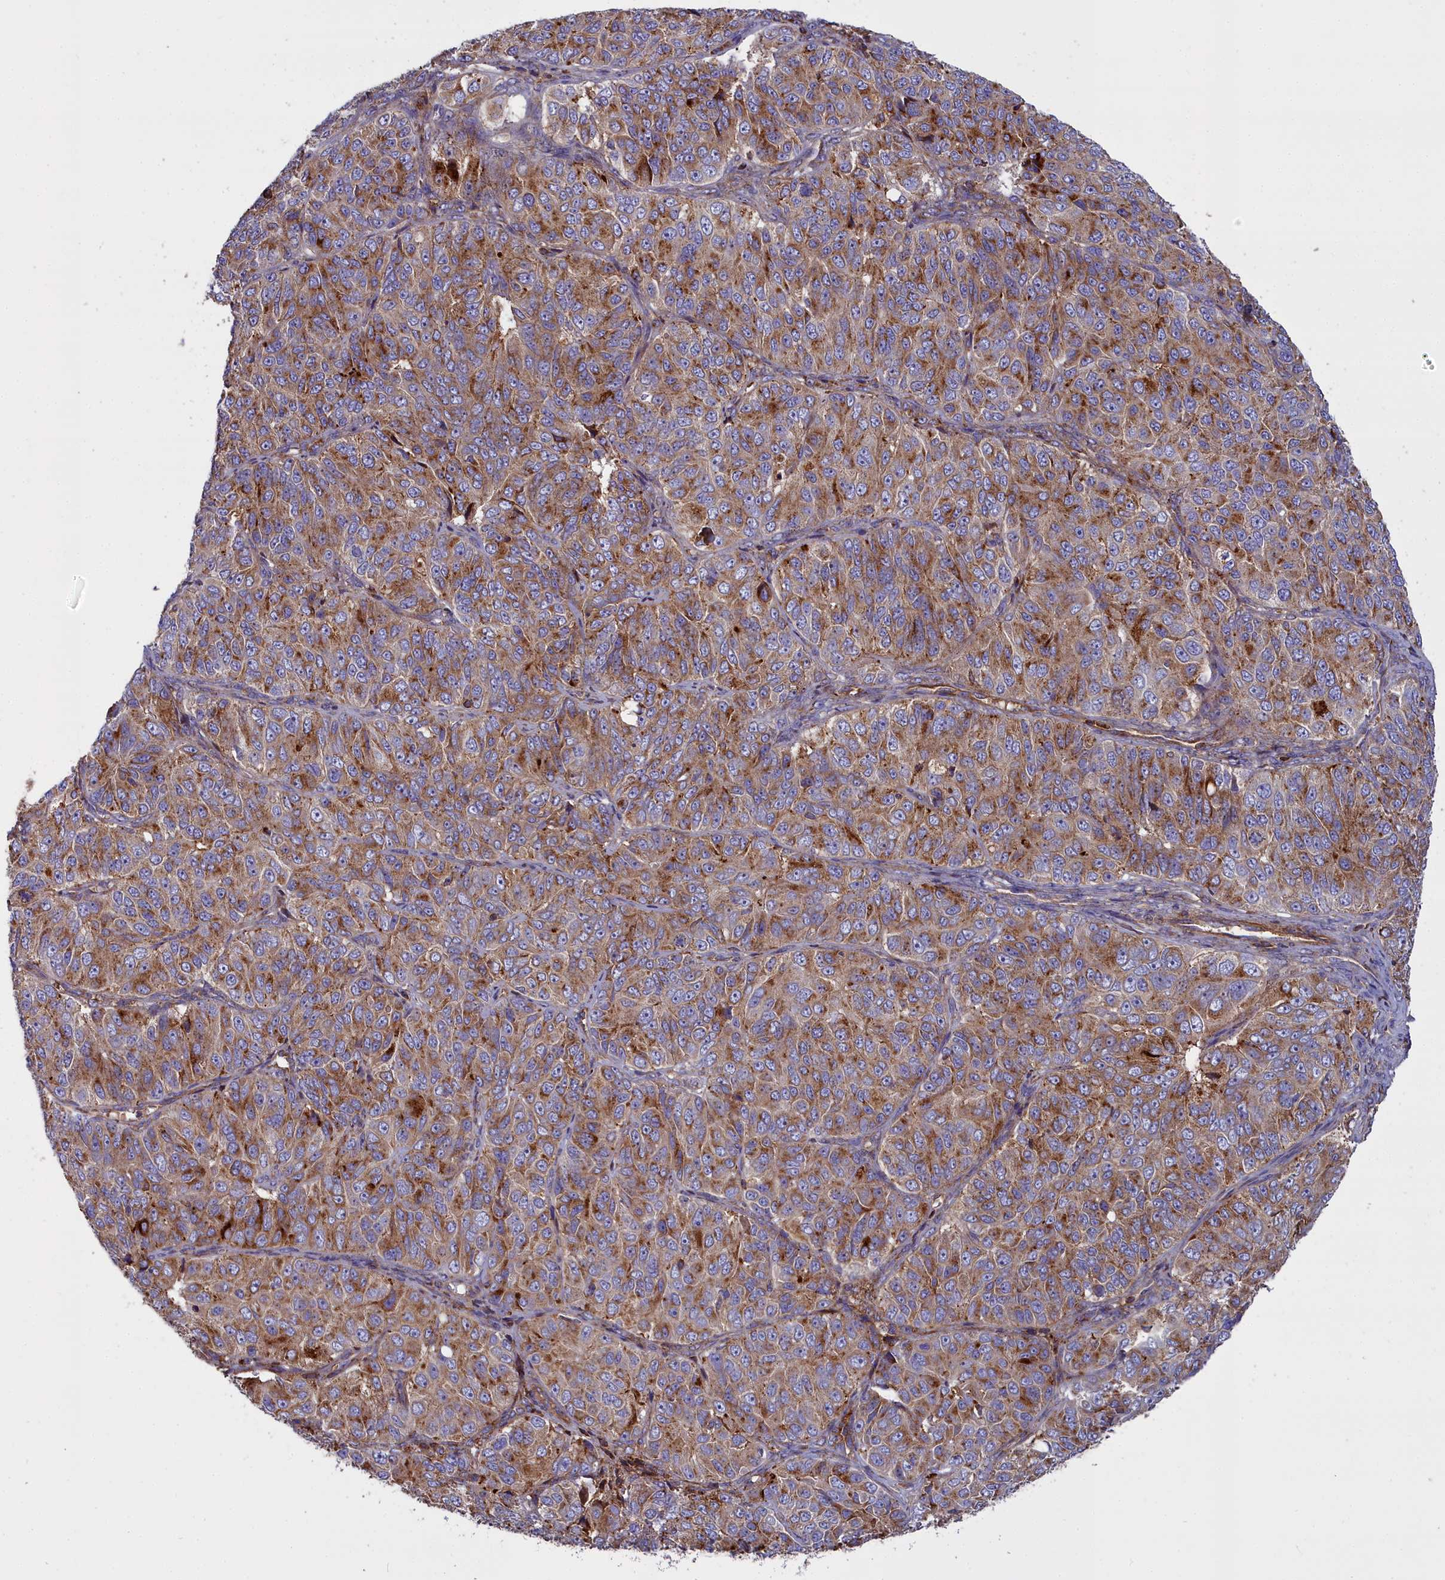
{"staining": {"intensity": "moderate", "quantity": ">75%", "location": "cytoplasmic/membranous"}, "tissue": "ovarian cancer", "cell_type": "Tumor cells", "image_type": "cancer", "snomed": [{"axis": "morphology", "description": "Carcinoma, endometroid"}, {"axis": "topography", "description": "Ovary"}], "caption": "Immunohistochemical staining of ovarian endometroid carcinoma displays medium levels of moderate cytoplasmic/membranous positivity in approximately >75% of tumor cells.", "gene": "LNPEP", "patient": {"sex": "female", "age": 51}}